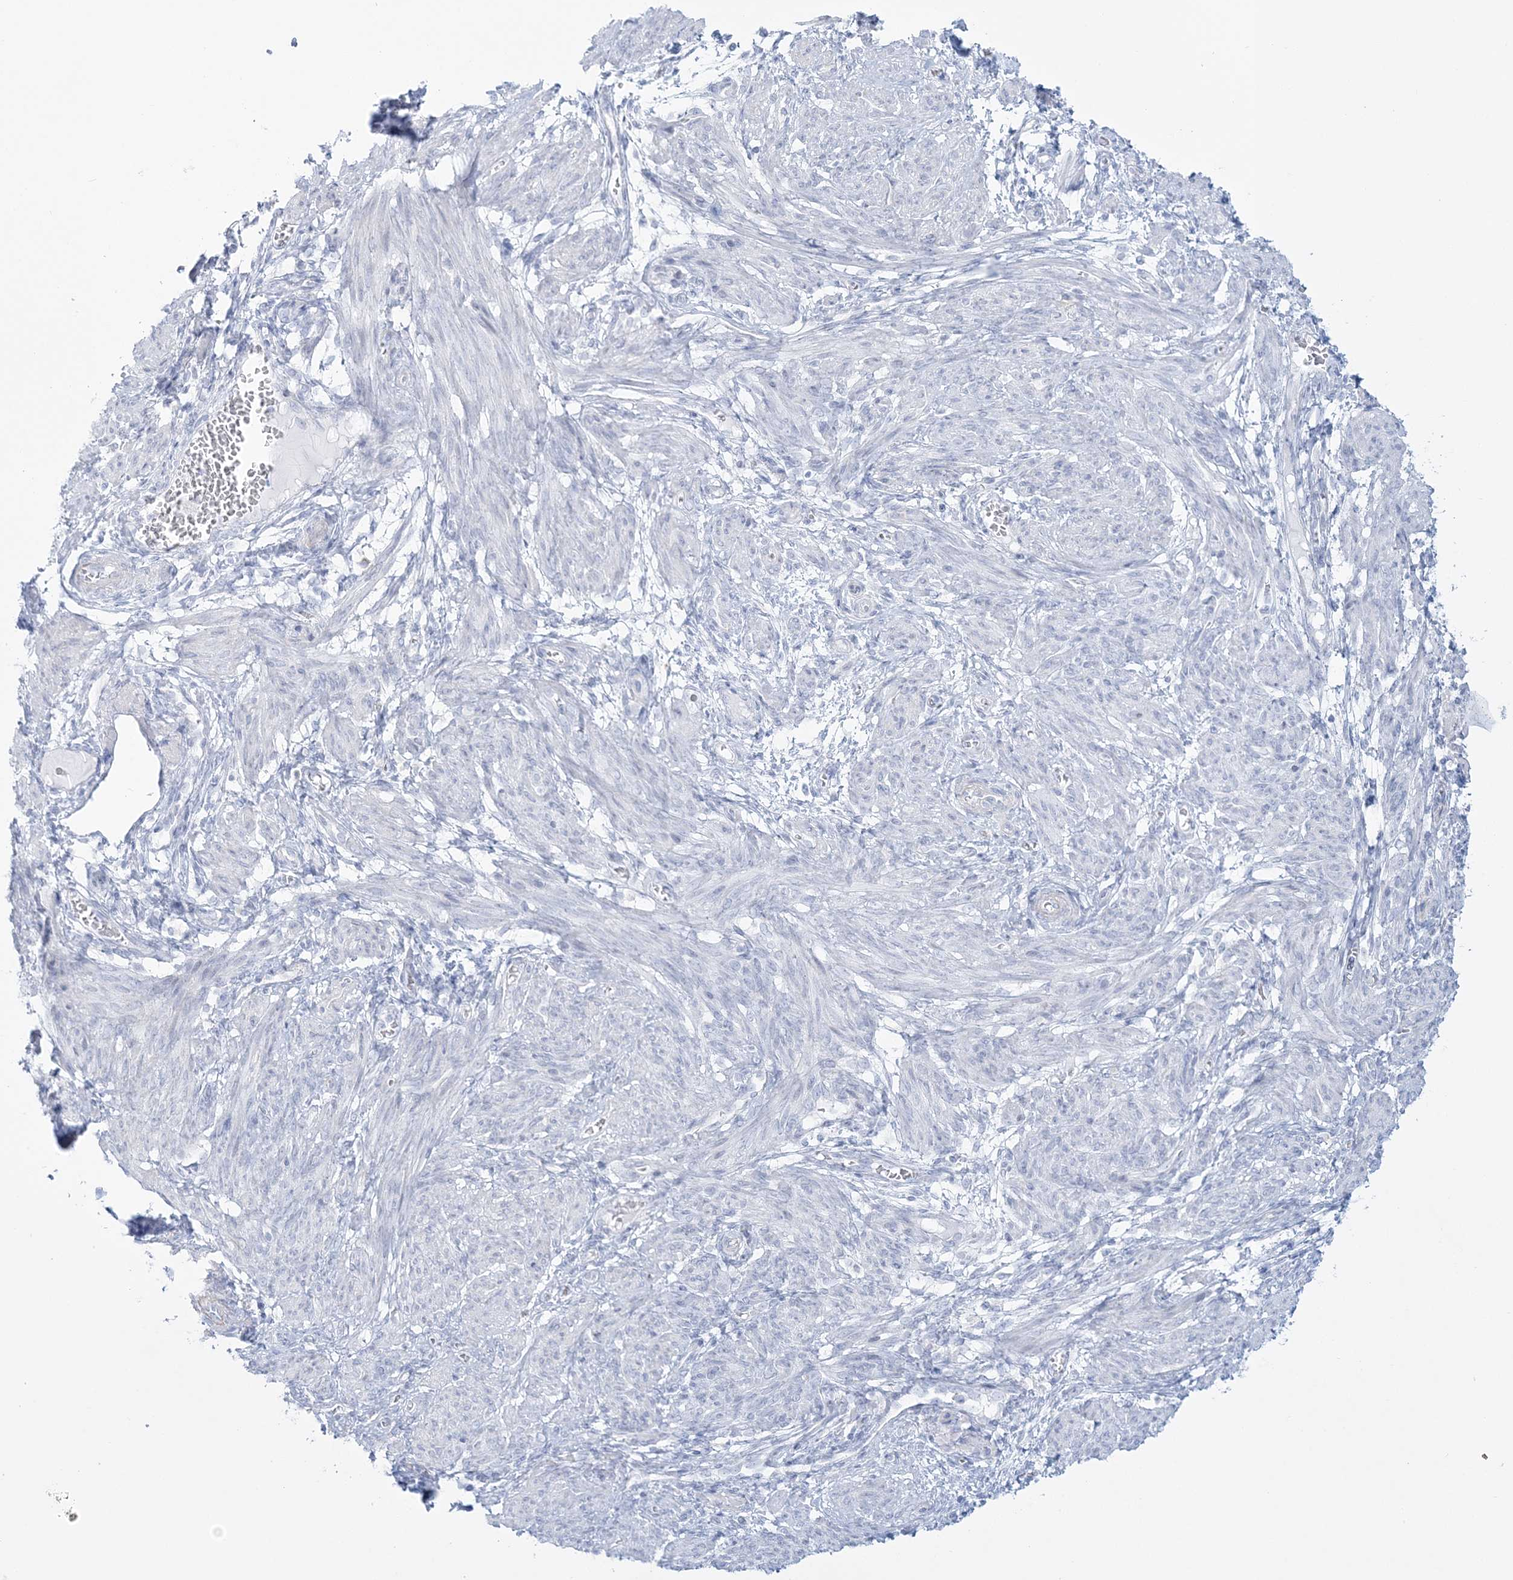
{"staining": {"intensity": "negative", "quantity": "none", "location": "none"}, "tissue": "smooth muscle", "cell_type": "Smooth muscle cells", "image_type": "normal", "snomed": [{"axis": "morphology", "description": "Normal tissue, NOS"}, {"axis": "topography", "description": "Smooth muscle"}], "caption": "This image is of unremarkable smooth muscle stained with IHC to label a protein in brown with the nuclei are counter-stained blue. There is no positivity in smooth muscle cells. (DAB (3,3'-diaminobenzidine) IHC, high magnification).", "gene": "ADGB", "patient": {"sex": "female", "age": 39}}